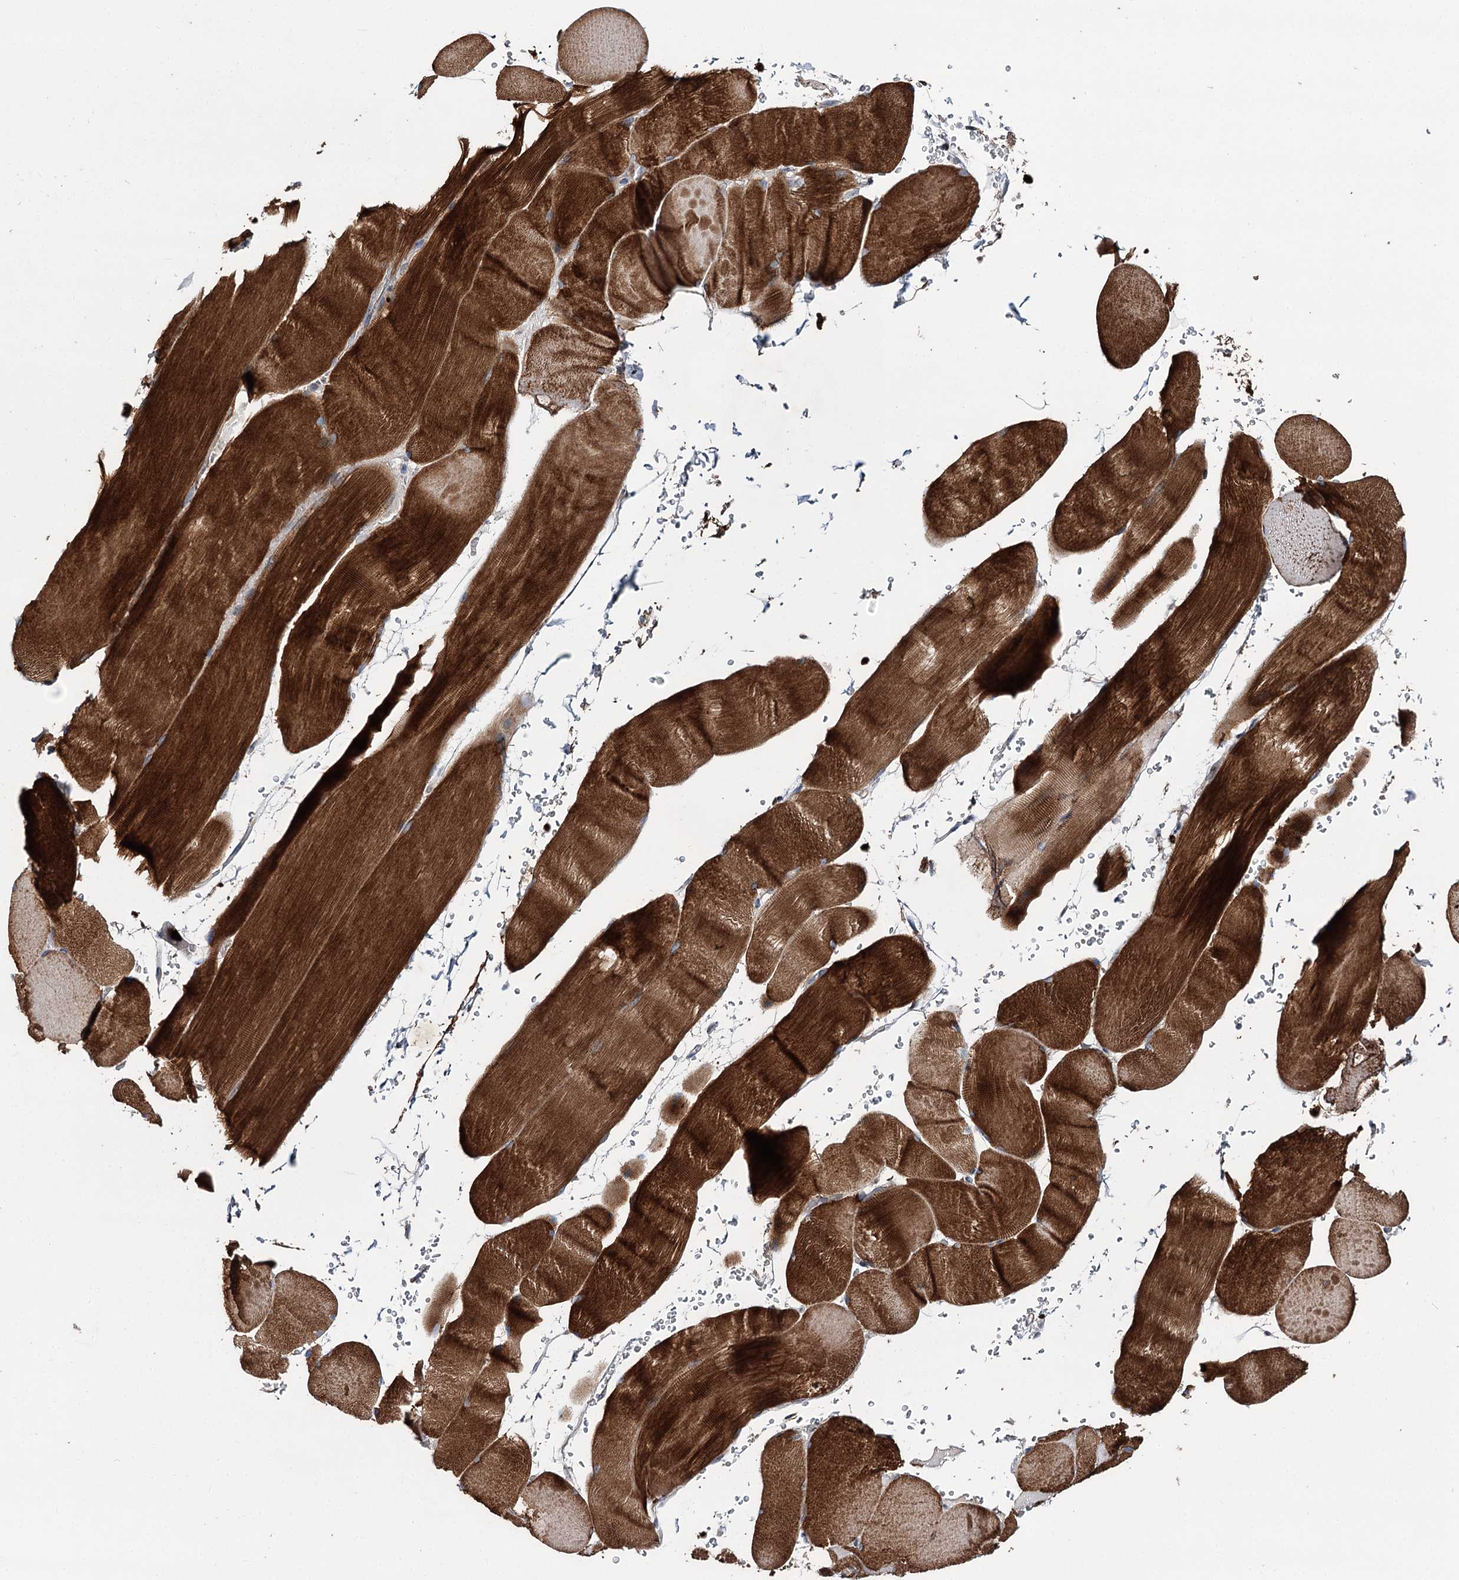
{"staining": {"intensity": "strong", "quantity": ">75%", "location": "cytoplasmic/membranous"}, "tissue": "skeletal muscle", "cell_type": "Myocytes", "image_type": "normal", "snomed": [{"axis": "morphology", "description": "Normal tissue, NOS"}, {"axis": "topography", "description": "Skeletal muscle"}, {"axis": "topography", "description": "Head-Neck"}], "caption": "Skeletal muscle stained for a protein (brown) demonstrates strong cytoplasmic/membranous positive positivity in approximately >75% of myocytes.", "gene": "MINDY3", "patient": {"sex": "male", "age": 66}}